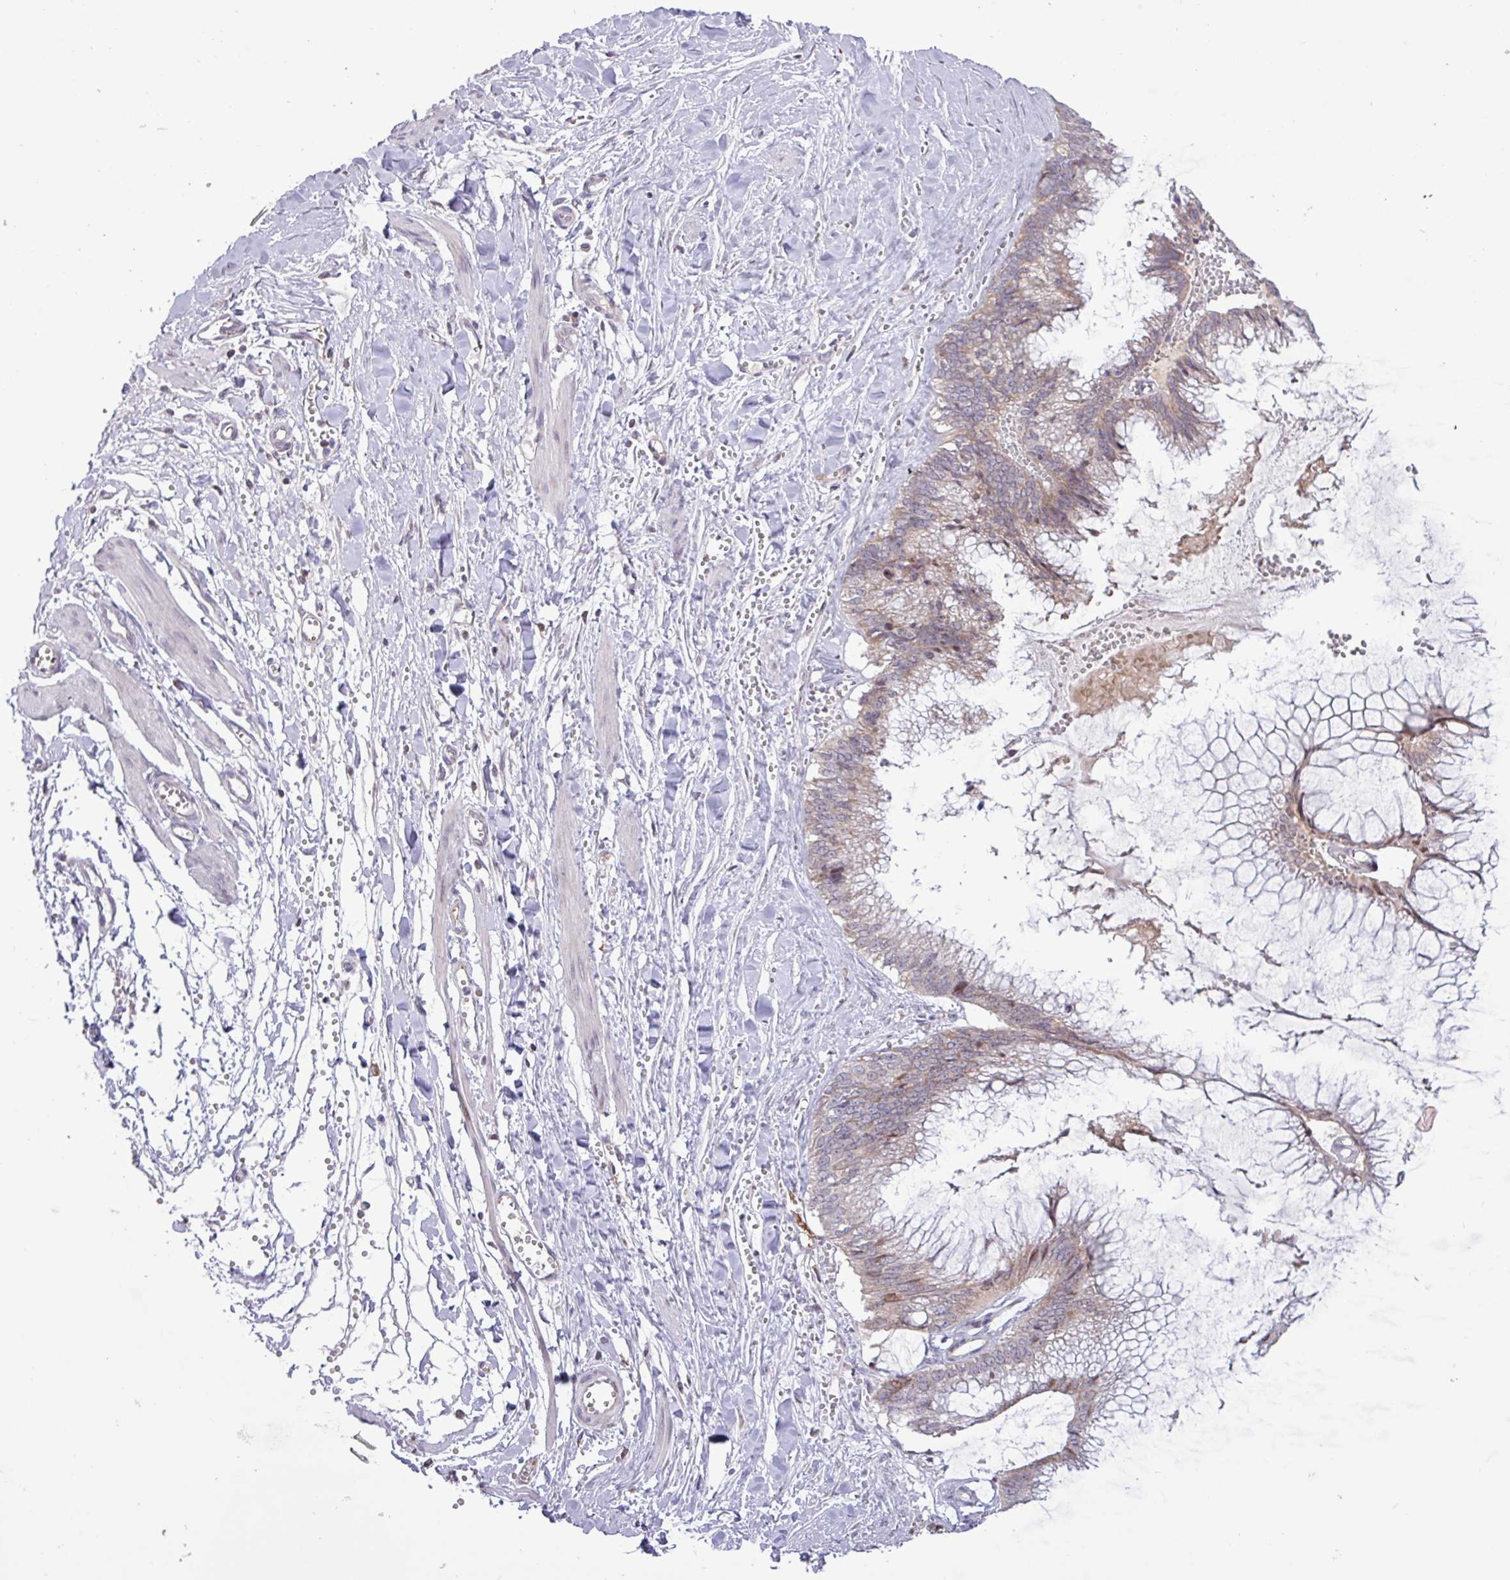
{"staining": {"intensity": "weak", "quantity": "25%-75%", "location": "cytoplasmic/membranous"}, "tissue": "ovarian cancer", "cell_type": "Tumor cells", "image_type": "cancer", "snomed": [{"axis": "morphology", "description": "Cystadenocarcinoma, mucinous, NOS"}, {"axis": "topography", "description": "Ovary"}], "caption": "Approximately 25%-75% of tumor cells in human ovarian mucinous cystadenocarcinoma exhibit weak cytoplasmic/membranous protein staining as visualized by brown immunohistochemical staining.", "gene": "RTL3", "patient": {"sex": "female", "age": 44}}